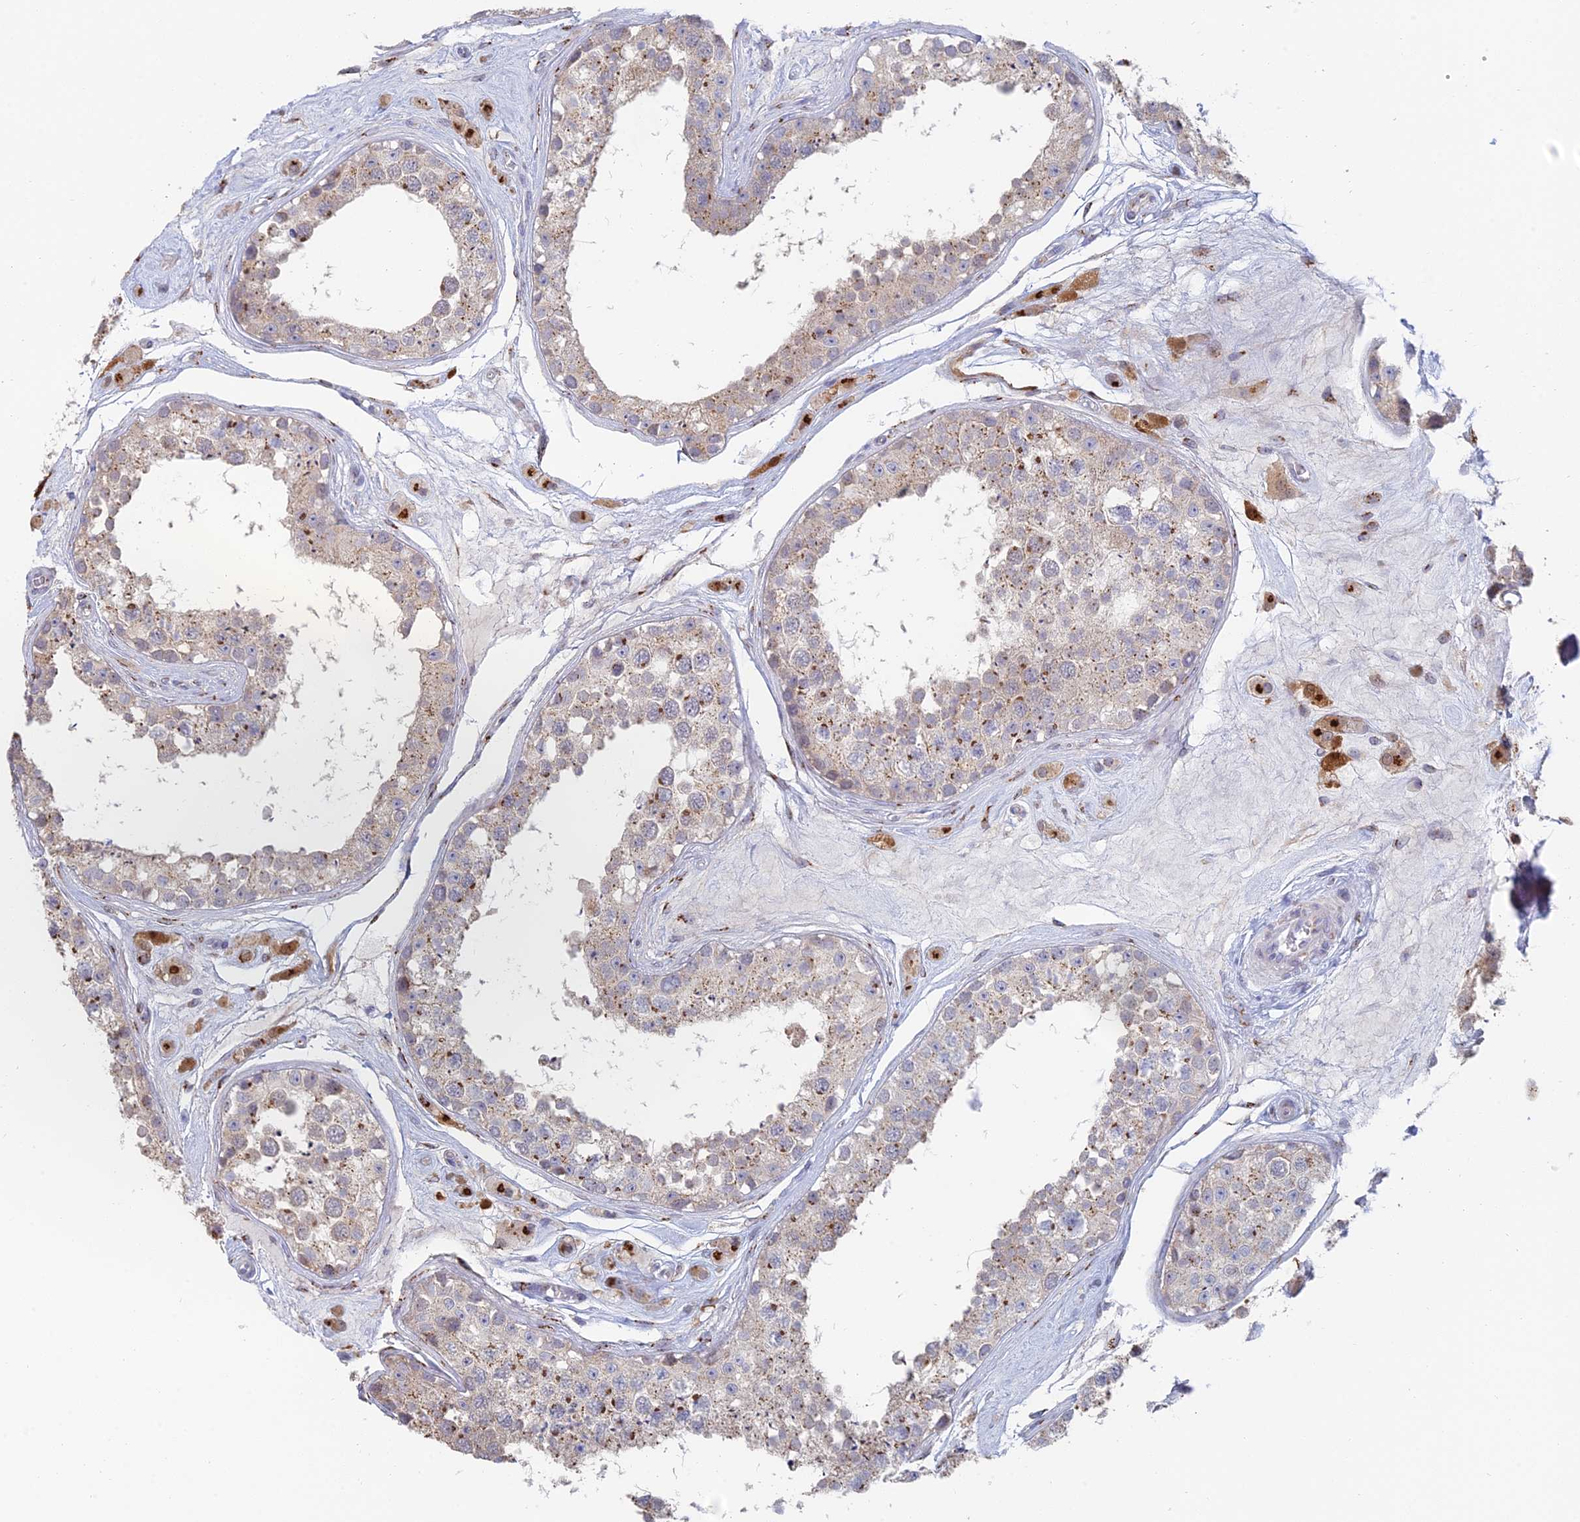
{"staining": {"intensity": "moderate", "quantity": "25%-75%", "location": "cytoplasmic/membranous"}, "tissue": "testis", "cell_type": "Cells in seminiferous ducts", "image_type": "normal", "snomed": [{"axis": "morphology", "description": "Normal tissue, NOS"}, {"axis": "topography", "description": "Testis"}], "caption": "Moderate cytoplasmic/membranous protein expression is appreciated in approximately 25%-75% of cells in seminiferous ducts in testis.", "gene": "ENSG00000267561", "patient": {"sex": "male", "age": 25}}